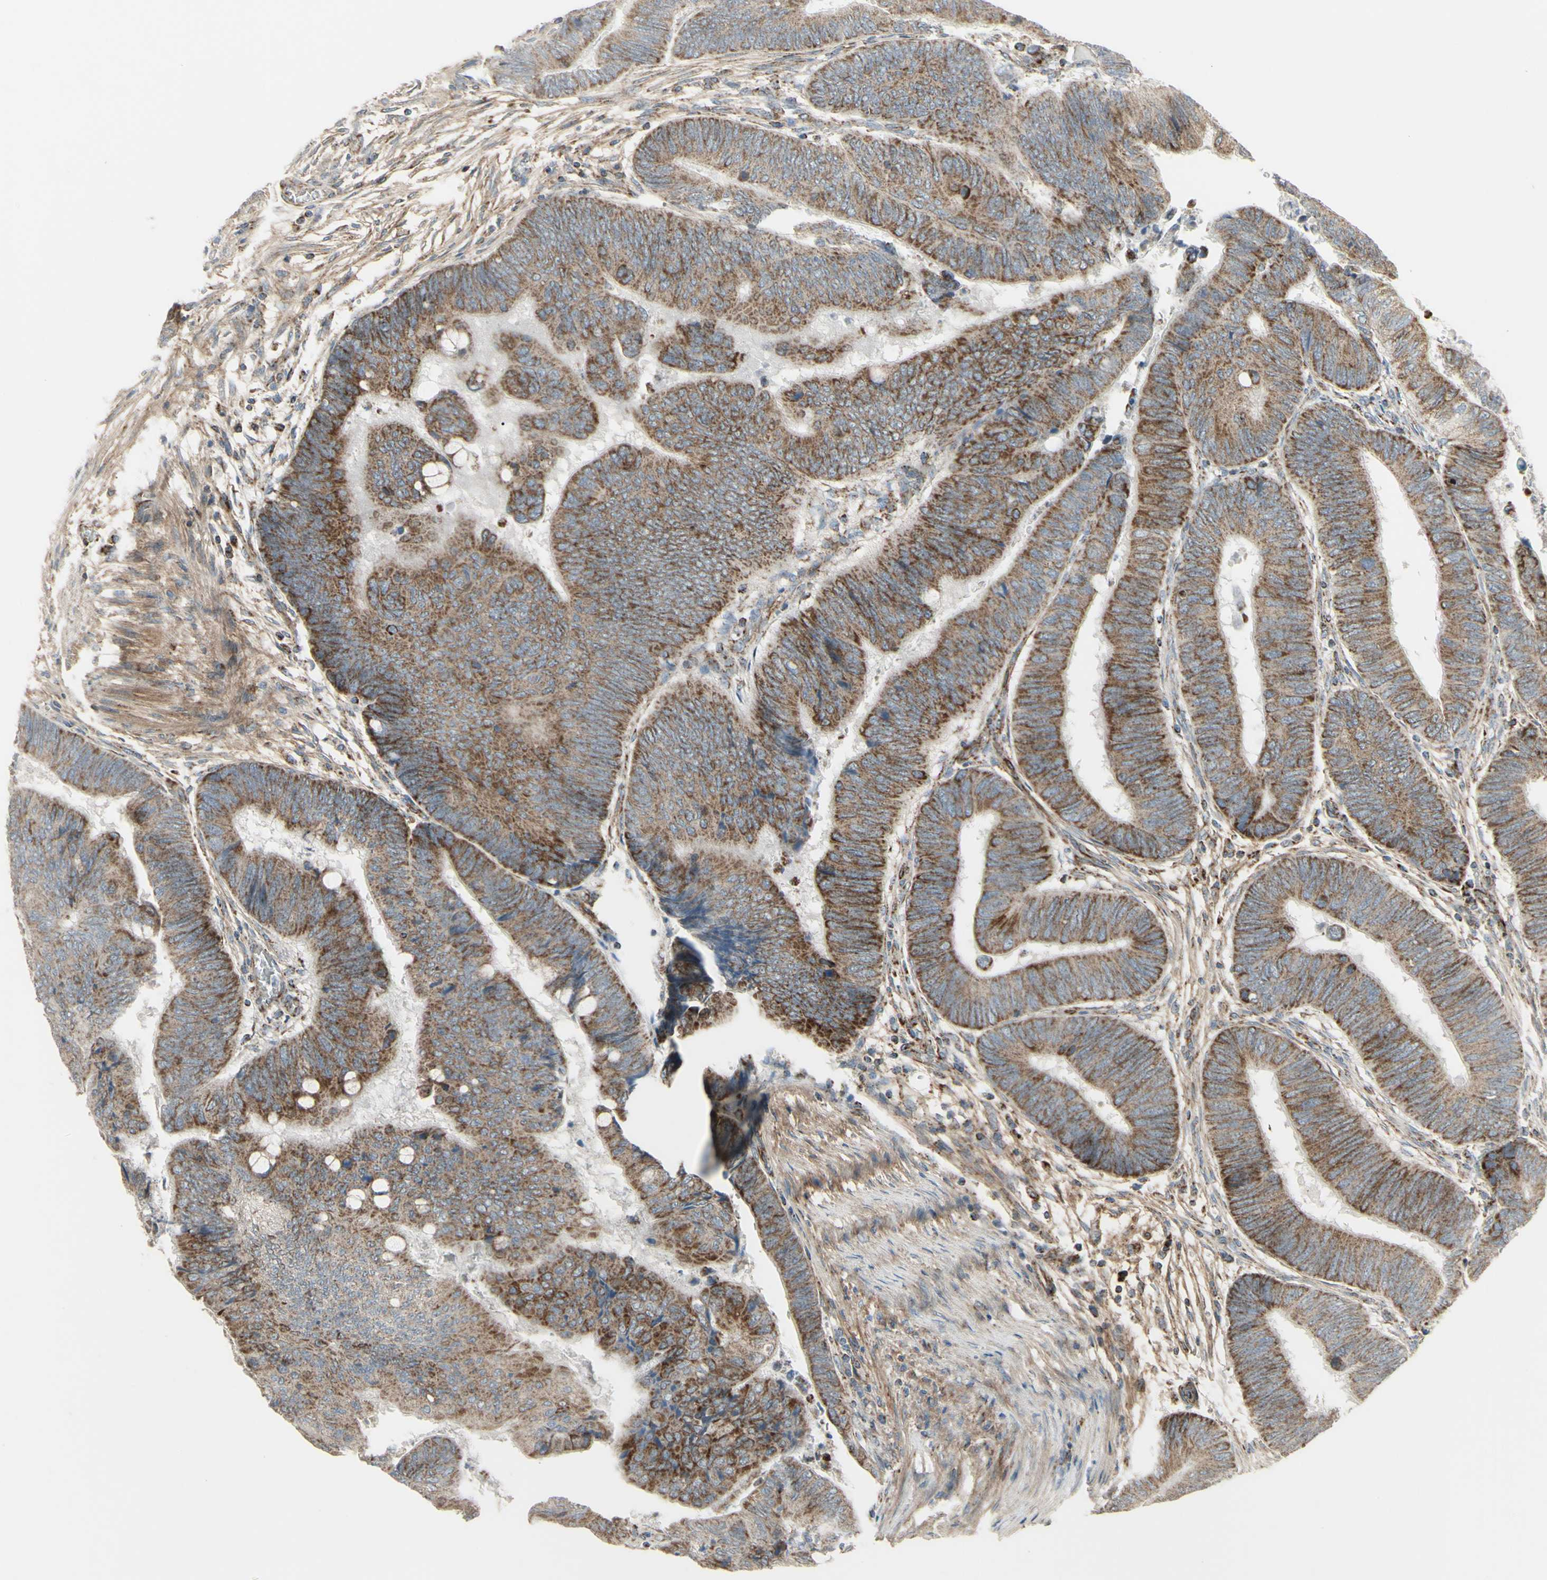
{"staining": {"intensity": "moderate", "quantity": ">75%", "location": "cytoplasmic/membranous"}, "tissue": "colorectal cancer", "cell_type": "Tumor cells", "image_type": "cancer", "snomed": [{"axis": "morphology", "description": "Normal tissue, NOS"}, {"axis": "morphology", "description": "Adenocarcinoma, NOS"}, {"axis": "topography", "description": "Rectum"}, {"axis": "topography", "description": "Peripheral nerve tissue"}], "caption": "High-power microscopy captured an IHC photomicrograph of colorectal cancer (adenocarcinoma), revealing moderate cytoplasmic/membranous staining in about >75% of tumor cells.", "gene": "FAM171B", "patient": {"sex": "male", "age": 92}}